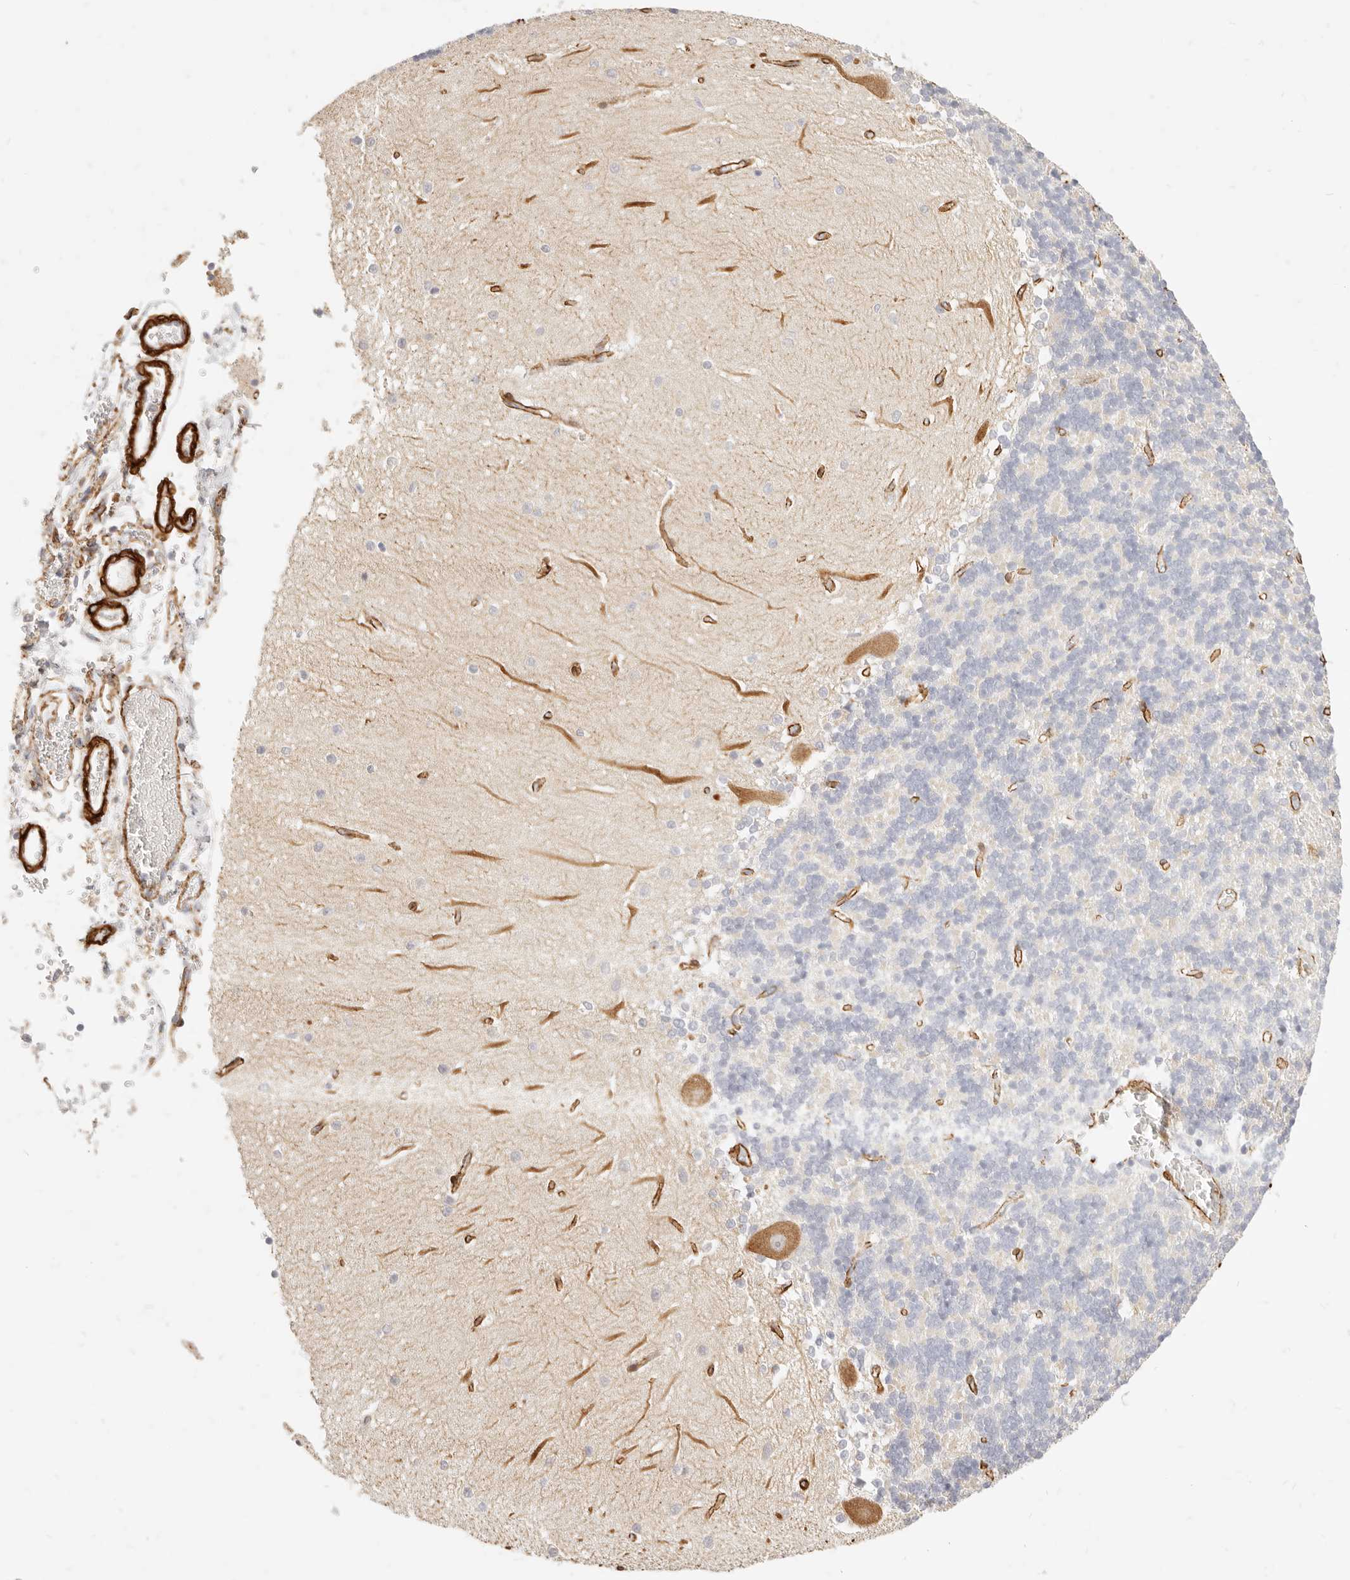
{"staining": {"intensity": "negative", "quantity": "none", "location": "none"}, "tissue": "cerebellum", "cell_type": "Cells in granular layer", "image_type": "normal", "snomed": [{"axis": "morphology", "description": "Normal tissue, NOS"}, {"axis": "topography", "description": "Cerebellum"}], "caption": "A histopathology image of human cerebellum is negative for staining in cells in granular layer. (DAB (3,3'-diaminobenzidine) immunohistochemistry (IHC) with hematoxylin counter stain).", "gene": "TMTC2", "patient": {"sex": "male", "age": 37}}